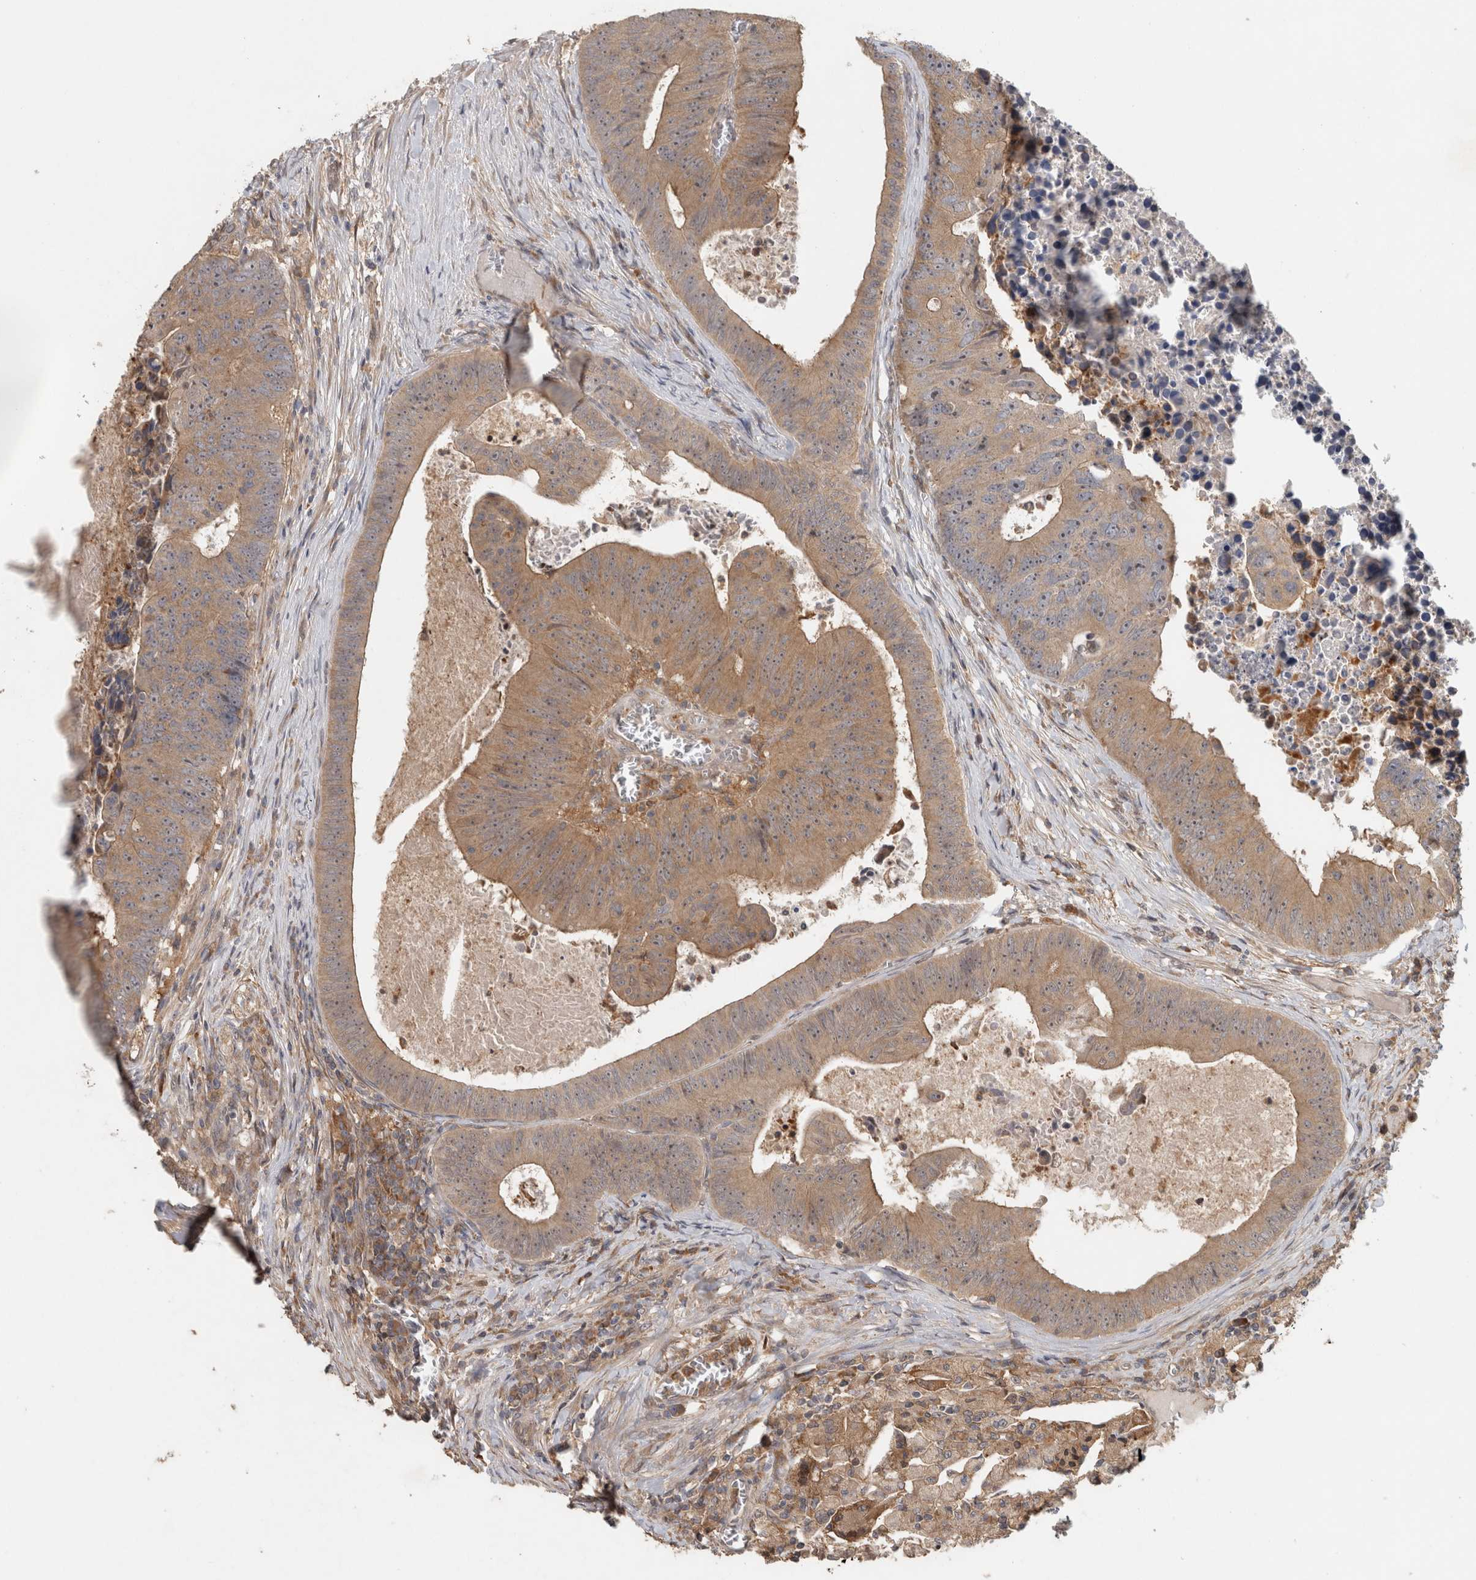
{"staining": {"intensity": "moderate", "quantity": ">75%", "location": "cytoplasmic/membranous,nuclear"}, "tissue": "colorectal cancer", "cell_type": "Tumor cells", "image_type": "cancer", "snomed": [{"axis": "morphology", "description": "Adenocarcinoma, NOS"}, {"axis": "topography", "description": "Colon"}], "caption": "Moderate cytoplasmic/membranous and nuclear protein positivity is appreciated in about >75% of tumor cells in colorectal cancer.", "gene": "VEPH1", "patient": {"sex": "male", "age": 87}}